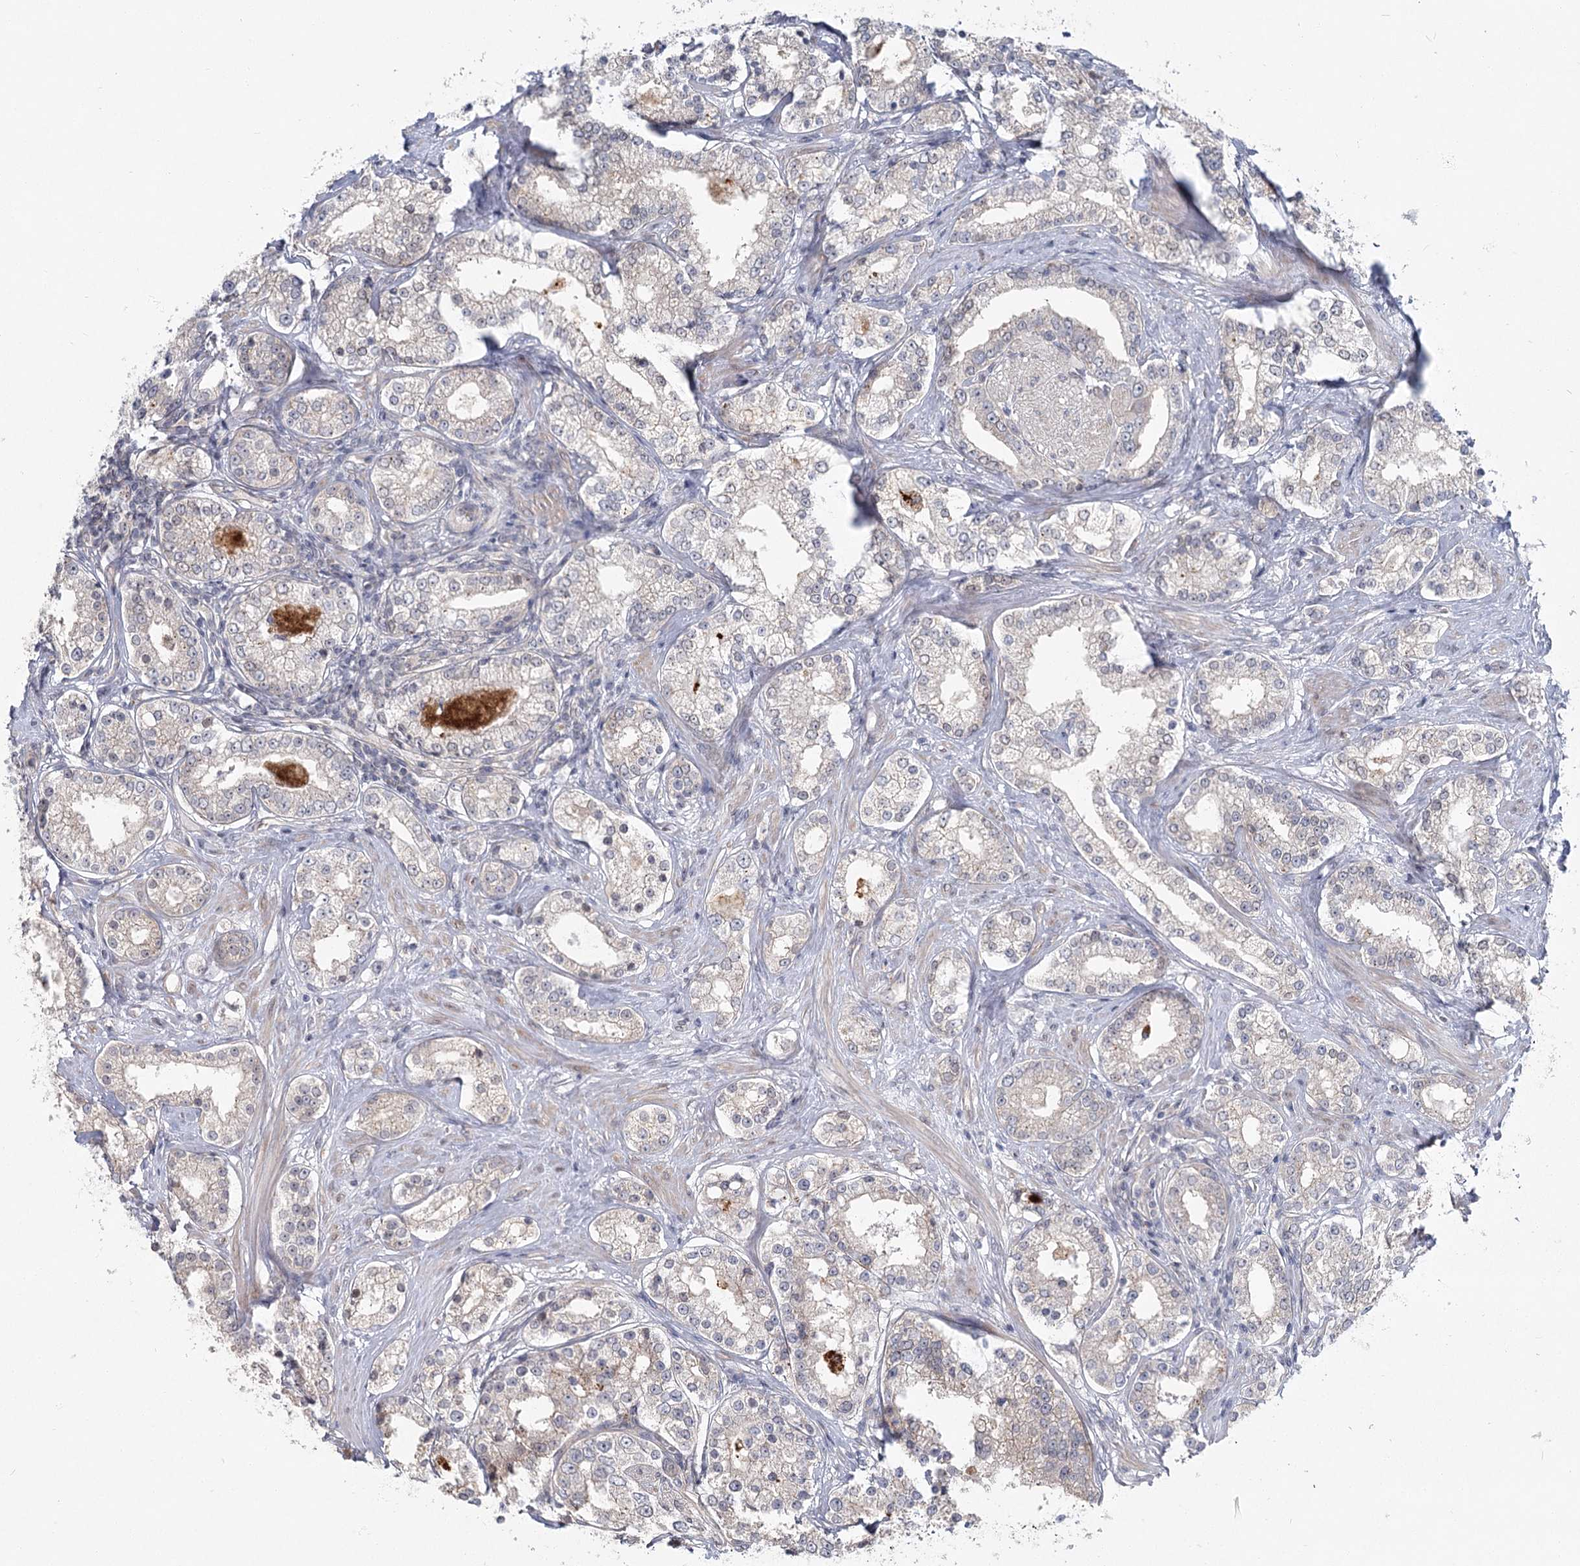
{"staining": {"intensity": "negative", "quantity": "none", "location": "none"}, "tissue": "prostate cancer", "cell_type": "Tumor cells", "image_type": "cancer", "snomed": [{"axis": "morphology", "description": "Normal tissue, NOS"}, {"axis": "morphology", "description": "Adenocarcinoma, High grade"}, {"axis": "topography", "description": "Prostate"}], "caption": "High magnification brightfield microscopy of prostate cancer stained with DAB (brown) and counterstained with hematoxylin (blue): tumor cells show no significant positivity.", "gene": "SPINK13", "patient": {"sex": "male", "age": 83}}